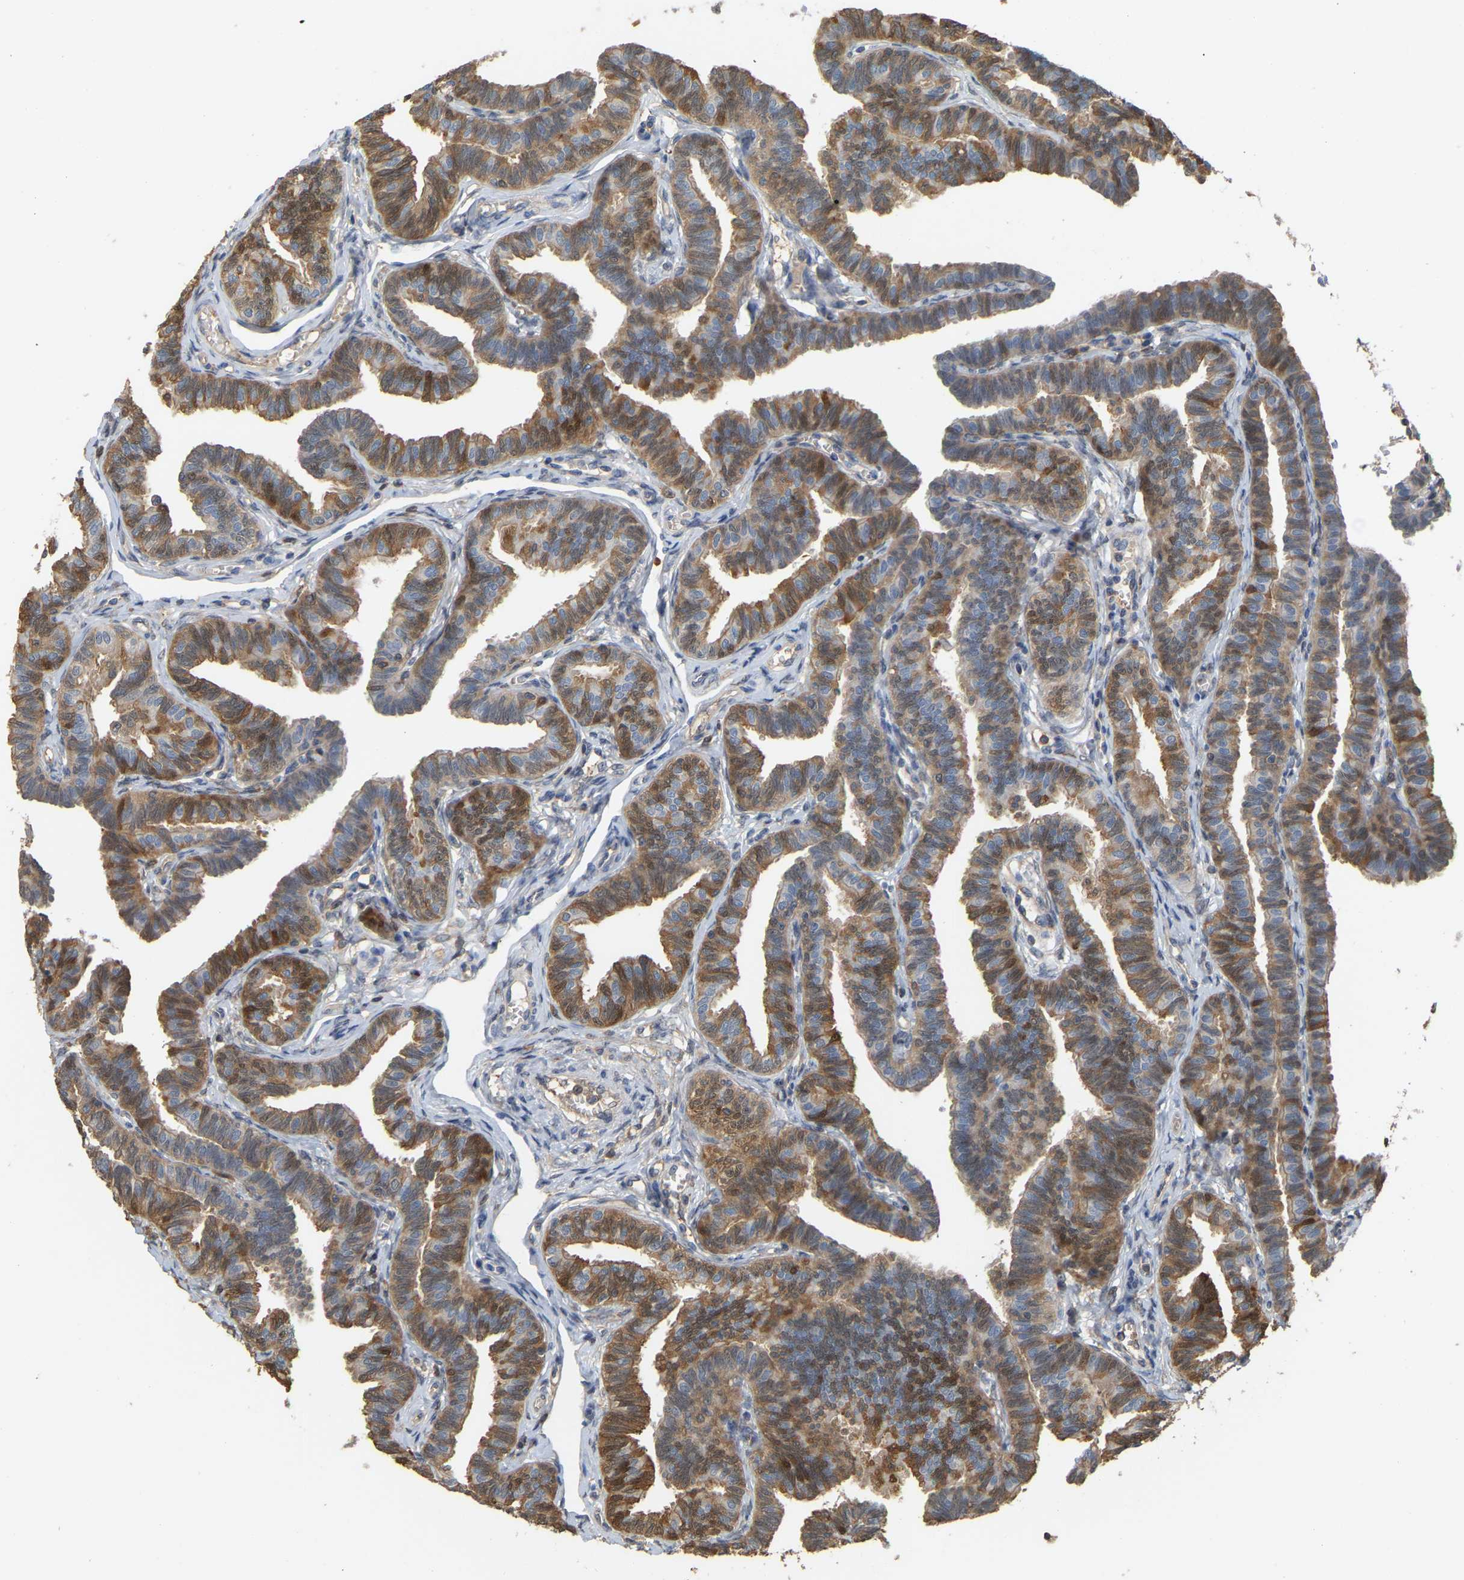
{"staining": {"intensity": "moderate", "quantity": ">75%", "location": "cytoplasmic/membranous"}, "tissue": "fallopian tube", "cell_type": "Glandular cells", "image_type": "normal", "snomed": [{"axis": "morphology", "description": "Normal tissue, NOS"}, {"axis": "topography", "description": "Fallopian tube"}, {"axis": "topography", "description": "Ovary"}], "caption": "Immunohistochemistry of unremarkable fallopian tube reveals medium levels of moderate cytoplasmic/membranous expression in approximately >75% of glandular cells.", "gene": "MTPN", "patient": {"sex": "female", "age": 23}}